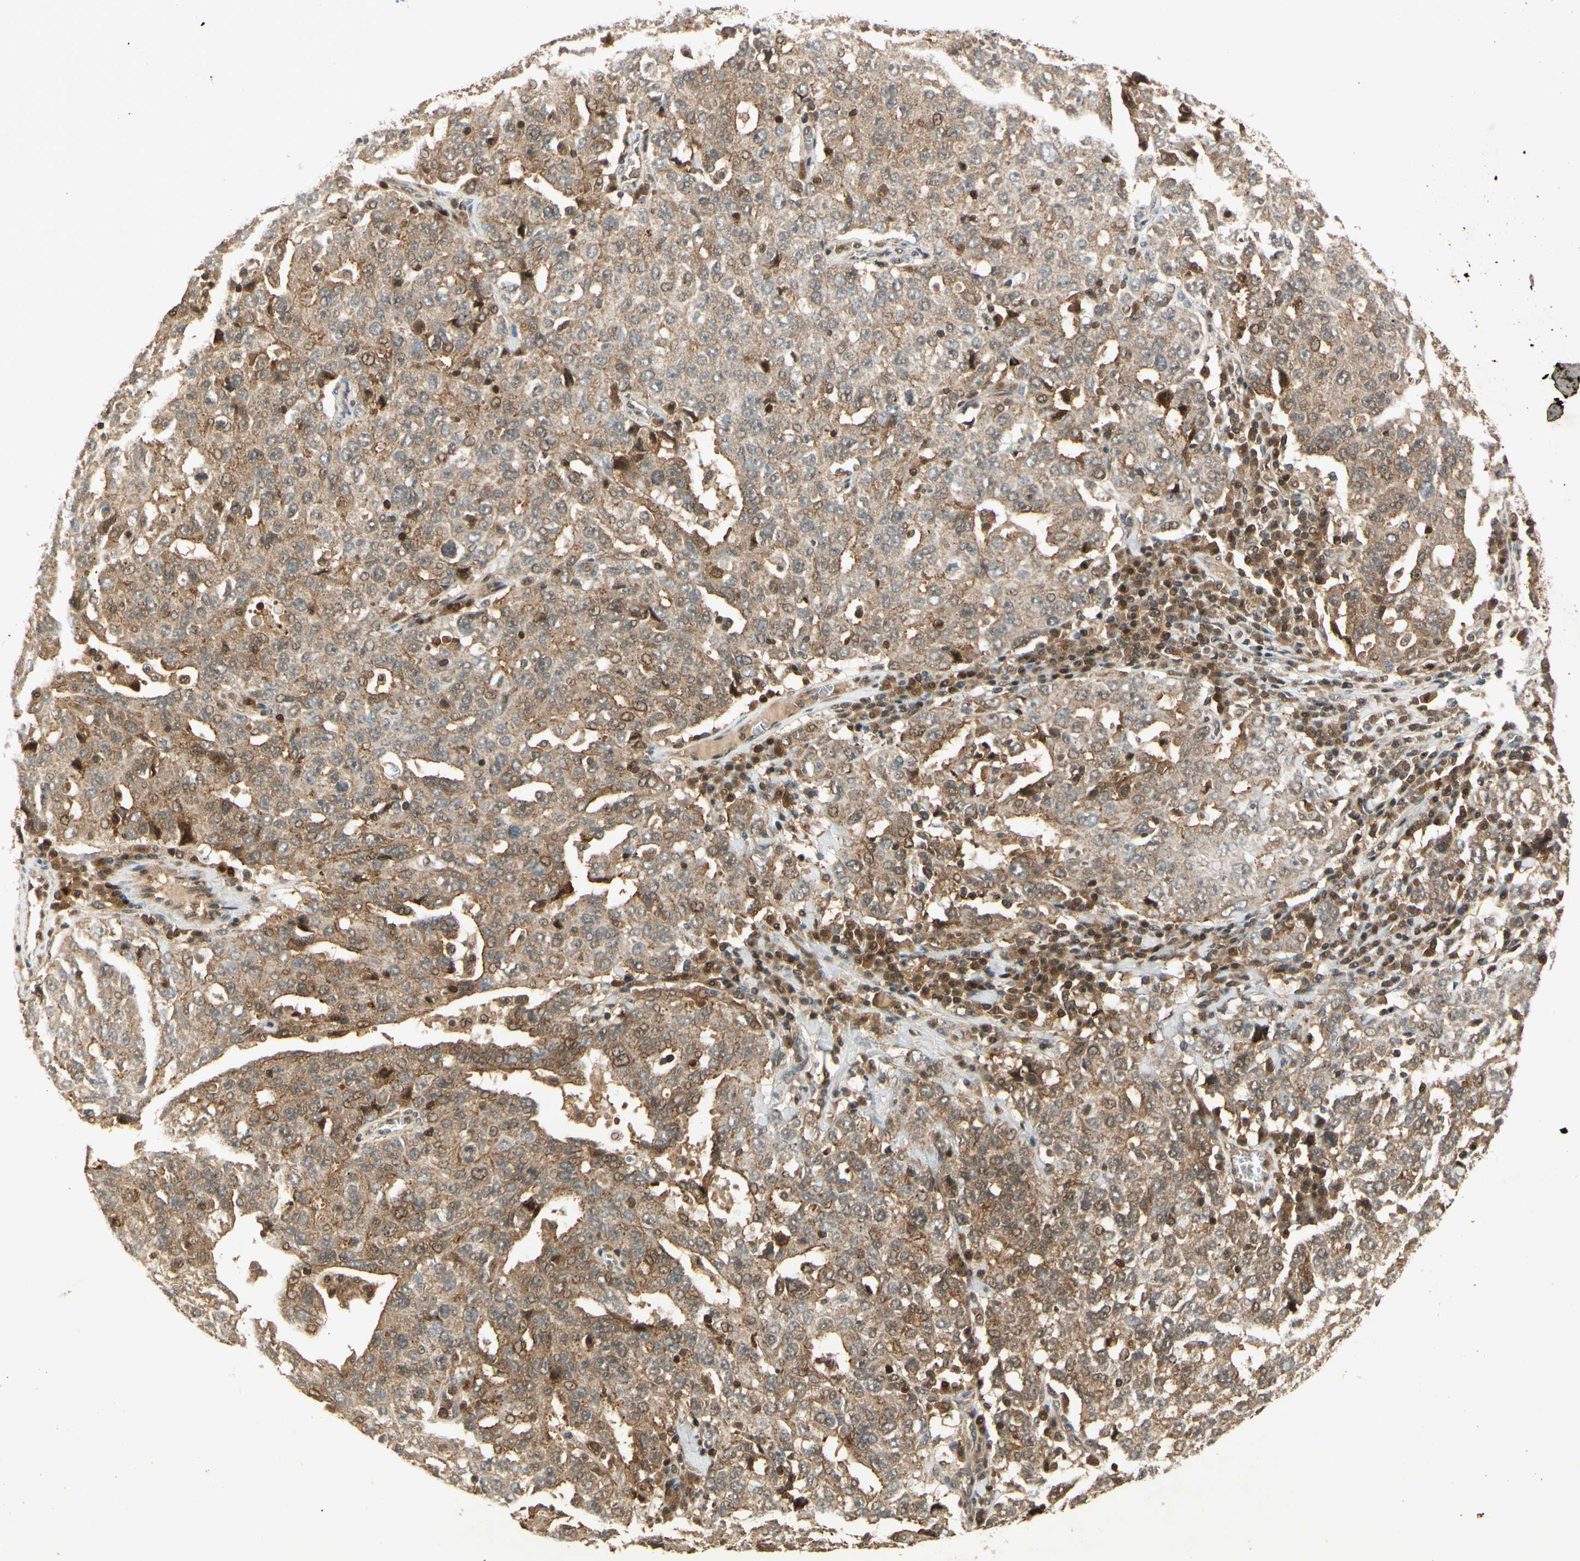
{"staining": {"intensity": "moderate", "quantity": ">75%", "location": "cytoplasmic/membranous,nuclear"}, "tissue": "ovarian cancer", "cell_type": "Tumor cells", "image_type": "cancer", "snomed": [{"axis": "morphology", "description": "Carcinoma, endometroid"}, {"axis": "topography", "description": "Ovary"}], "caption": "An image showing moderate cytoplasmic/membranous and nuclear positivity in about >75% of tumor cells in endometroid carcinoma (ovarian), as visualized by brown immunohistochemical staining.", "gene": "EPHA8", "patient": {"sex": "female", "age": 62}}